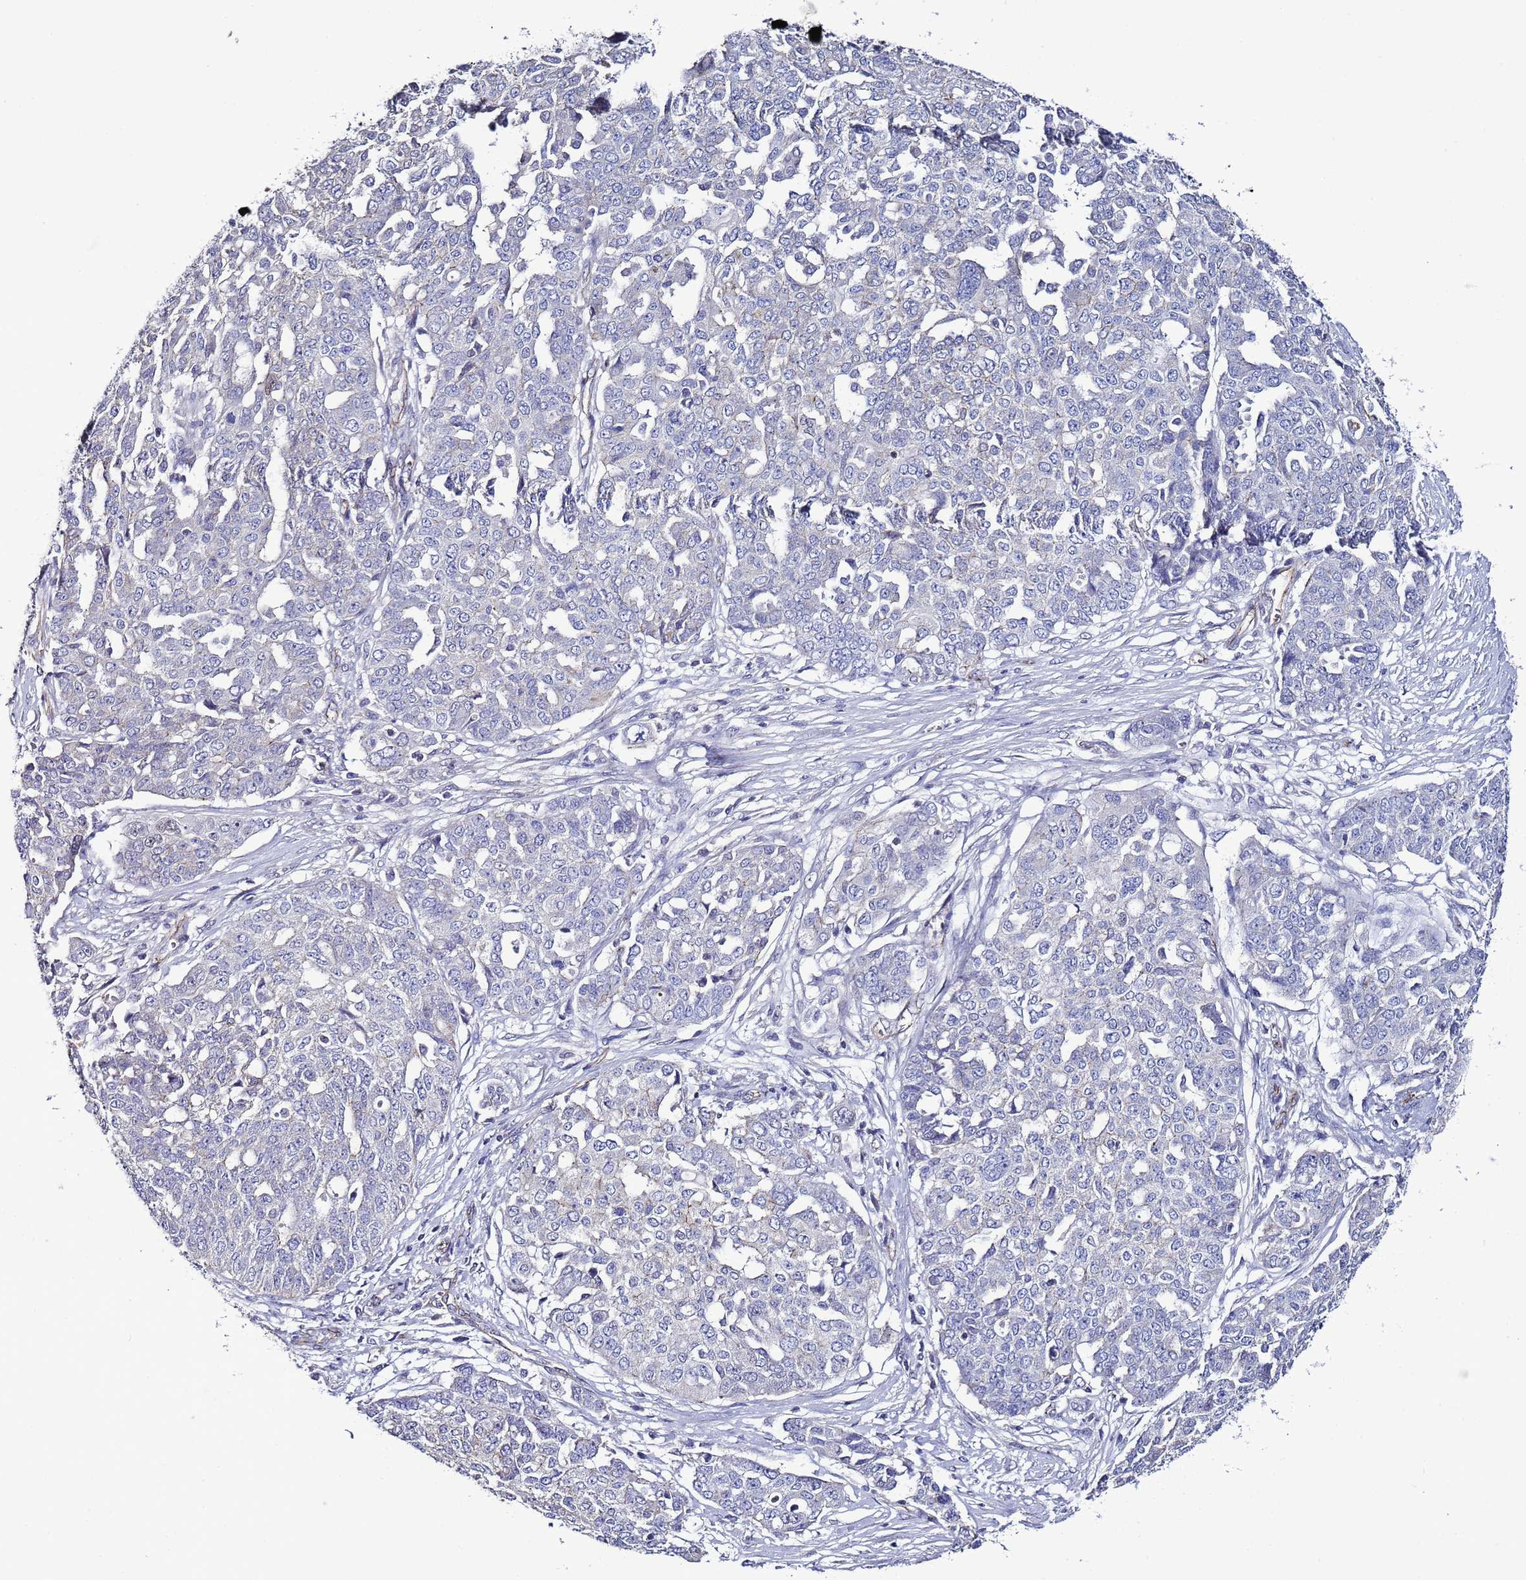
{"staining": {"intensity": "negative", "quantity": "none", "location": "none"}, "tissue": "ovarian cancer", "cell_type": "Tumor cells", "image_type": "cancer", "snomed": [{"axis": "morphology", "description": "Cystadenocarcinoma, serous, NOS"}, {"axis": "topography", "description": "Soft tissue"}, {"axis": "topography", "description": "Ovary"}], "caption": "Immunohistochemistry (IHC) image of serous cystadenocarcinoma (ovarian) stained for a protein (brown), which reveals no staining in tumor cells.", "gene": "TENM3", "patient": {"sex": "female", "age": 57}}